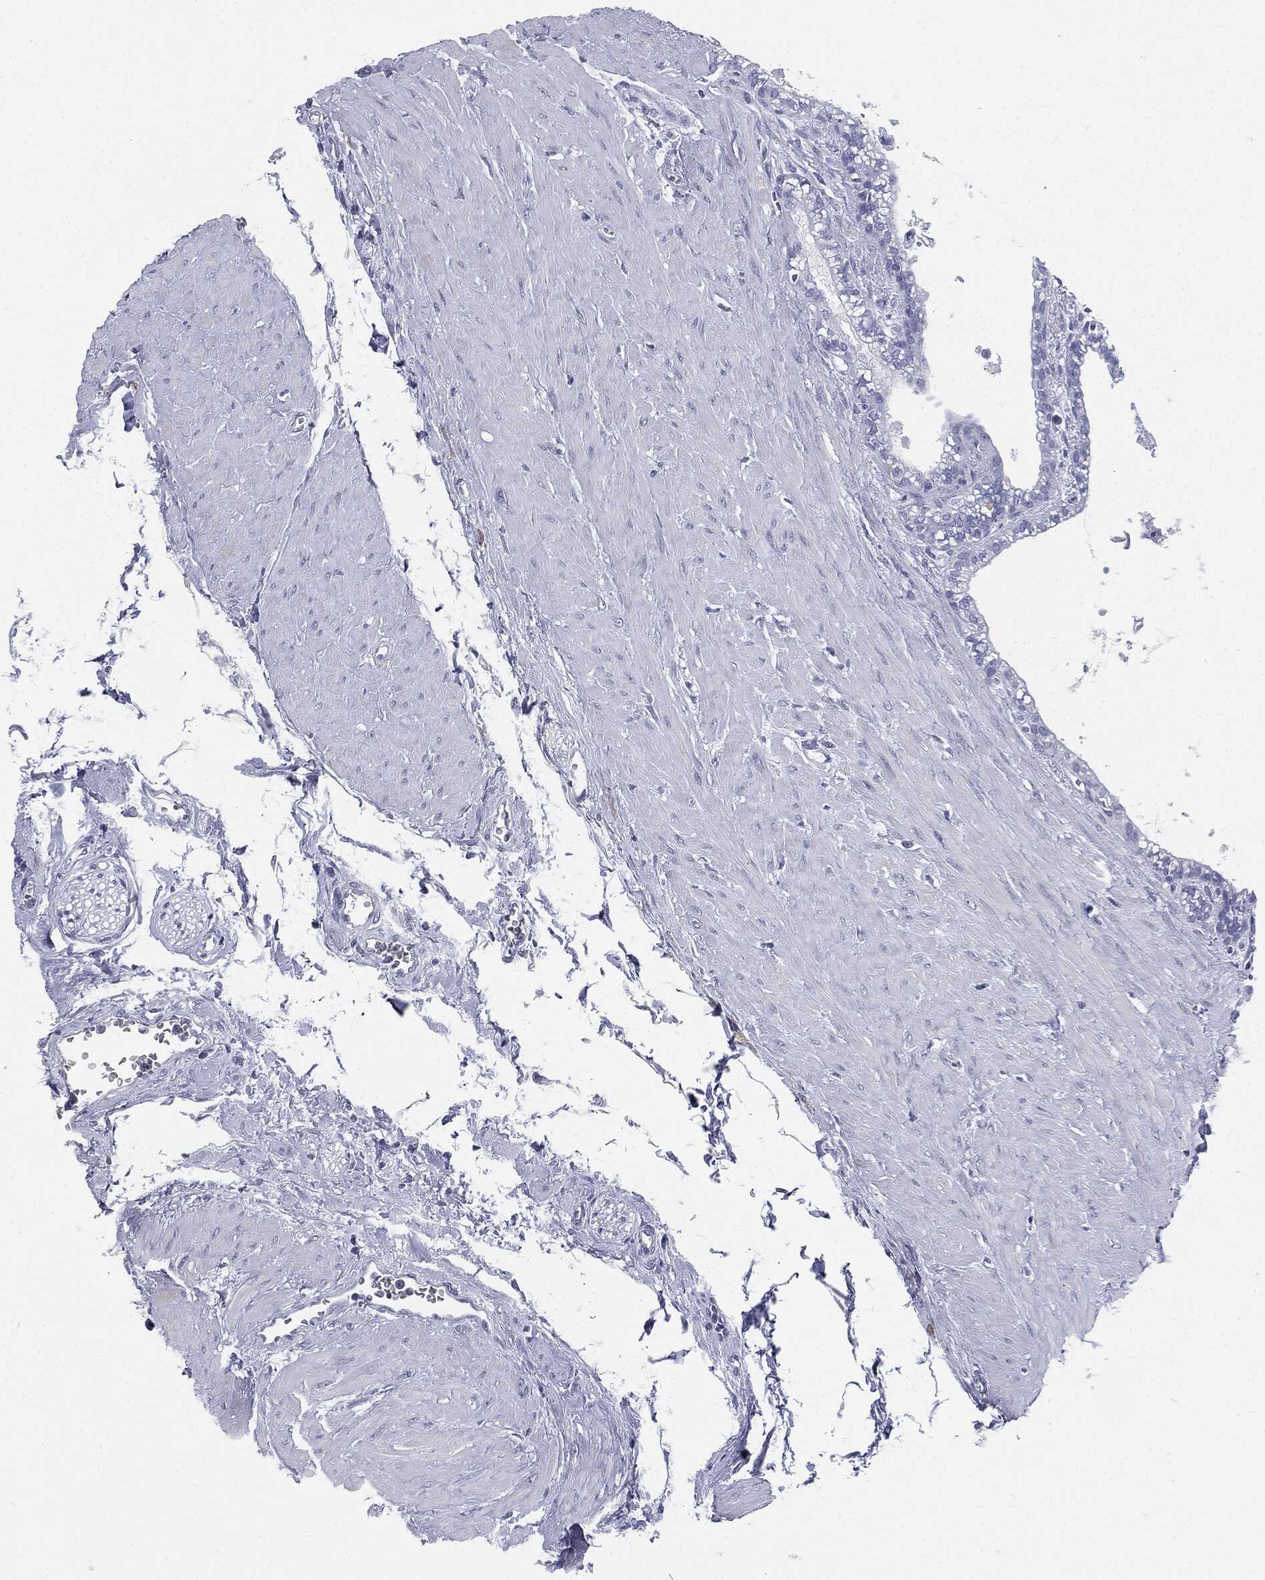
{"staining": {"intensity": "negative", "quantity": "none", "location": "none"}, "tissue": "seminal vesicle", "cell_type": "Glandular cells", "image_type": "normal", "snomed": [{"axis": "morphology", "description": "Normal tissue, NOS"}, {"axis": "morphology", "description": "Urothelial carcinoma, NOS"}, {"axis": "topography", "description": "Urinary bladder"}, {"axis": "topography", "description": "Seminal veicle"}], "caption": "This histopathology image is of unremarkable seminal vesicle stained with IHC to label a protein in brown with the nuclei are counter-stained blue. There is no staining in glandular cells. The staining is performed using DAB brown chromogen with nuclei counter-stained in using hematoxylin.", "gene": "MLLT10", "patient": {"sex": "male", "age": 76}}